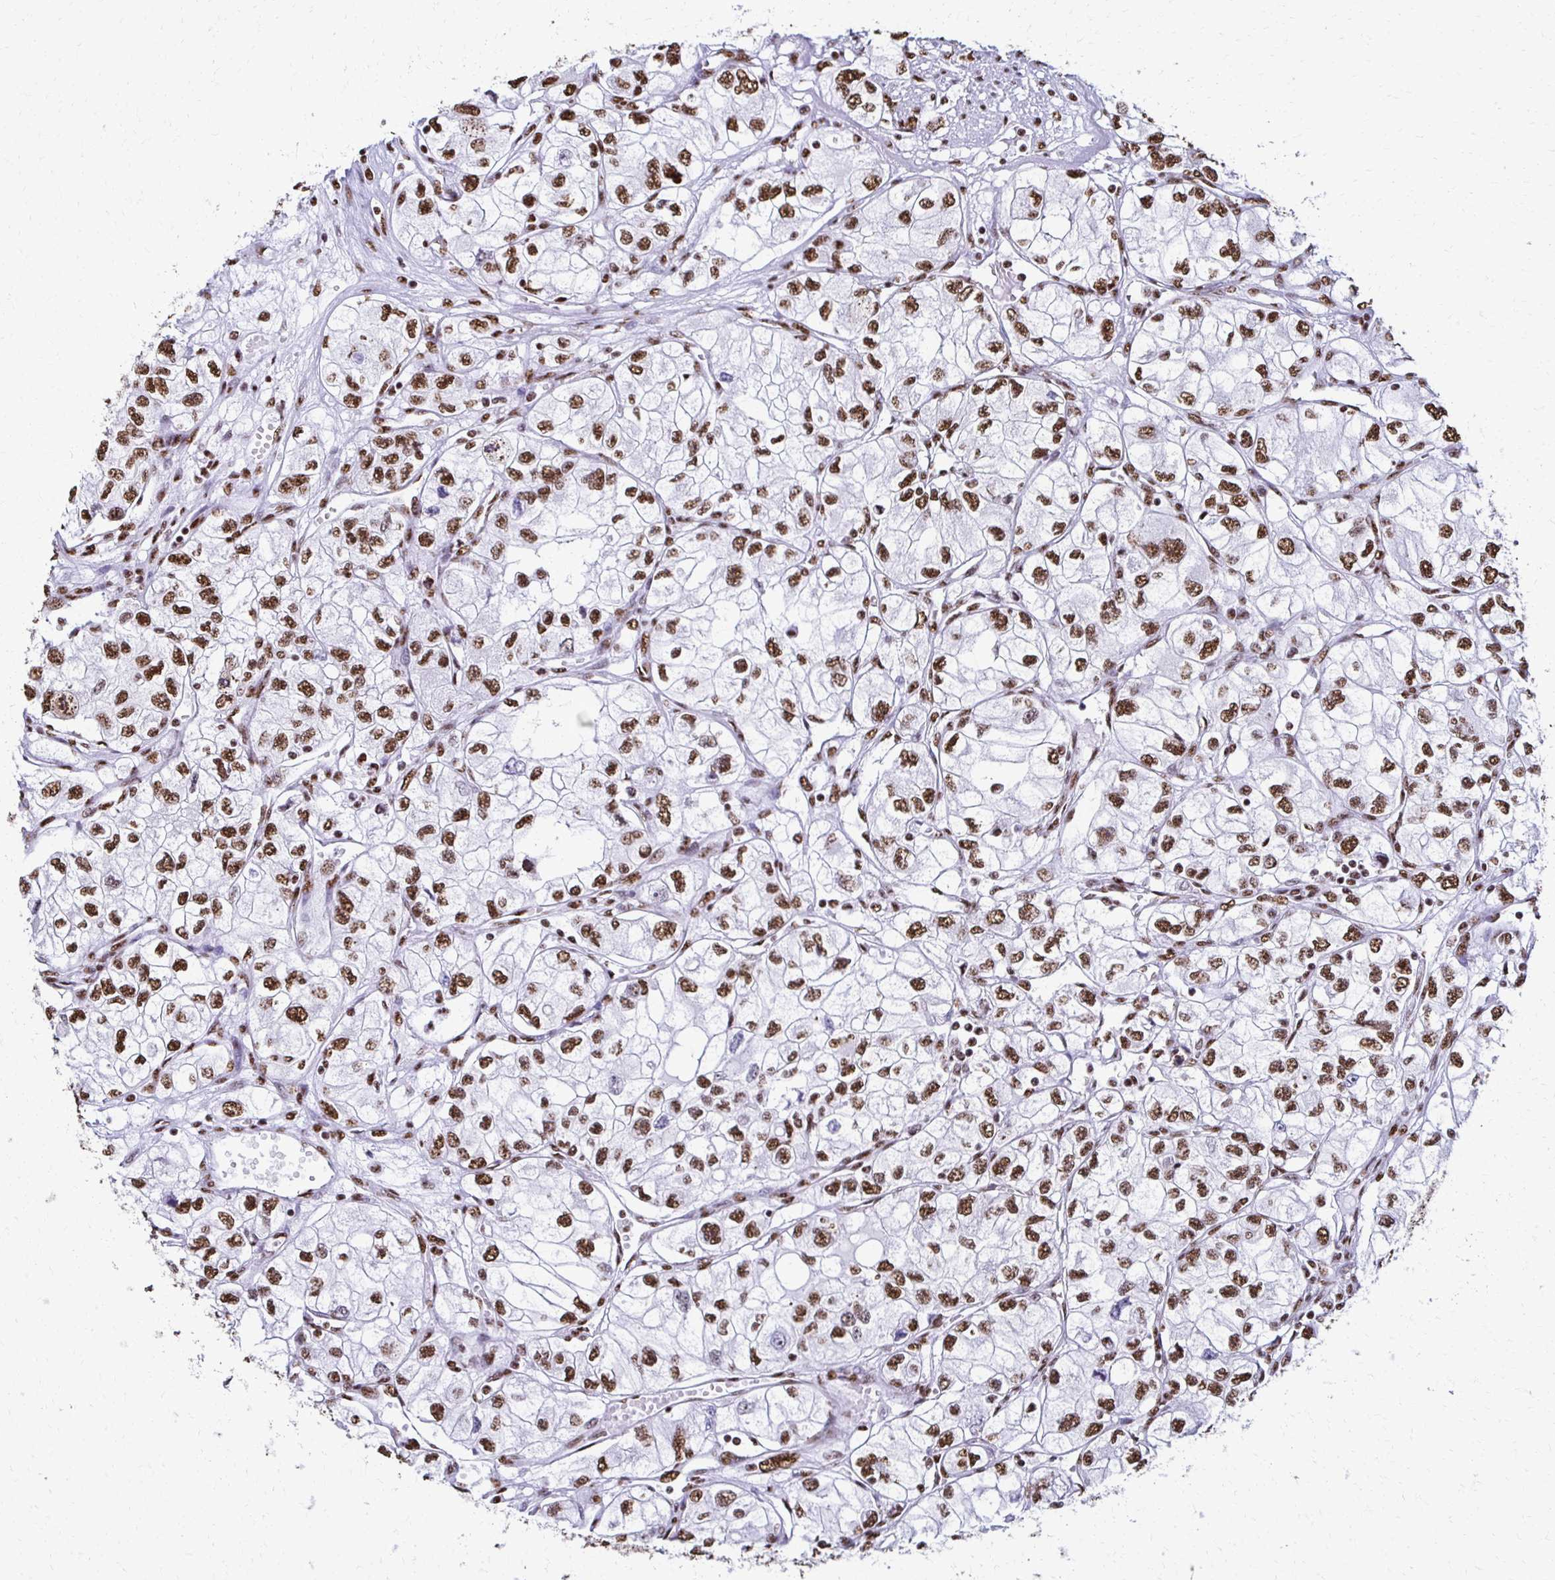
{"staining": {"intensity": "moderate", "quantity": ">75%", "location": "nuclear"}, "tissue": "renal cancer", "cell_type": "Tumor cells", "image_type": "cancer", "snomed": [{"axis": "morphology", "description": "Adenocarcinoma, NOS"}, {"axis": "topography", "description": "Kidney"}], "caption": "Immunohistochemical staining of human adenocarcinoma (renal) demonstrates moderate nuclear protein positivity in about >75% of tumor cells.", "gene": "NONO", "patient": {"sex": "female", "age": 59}}